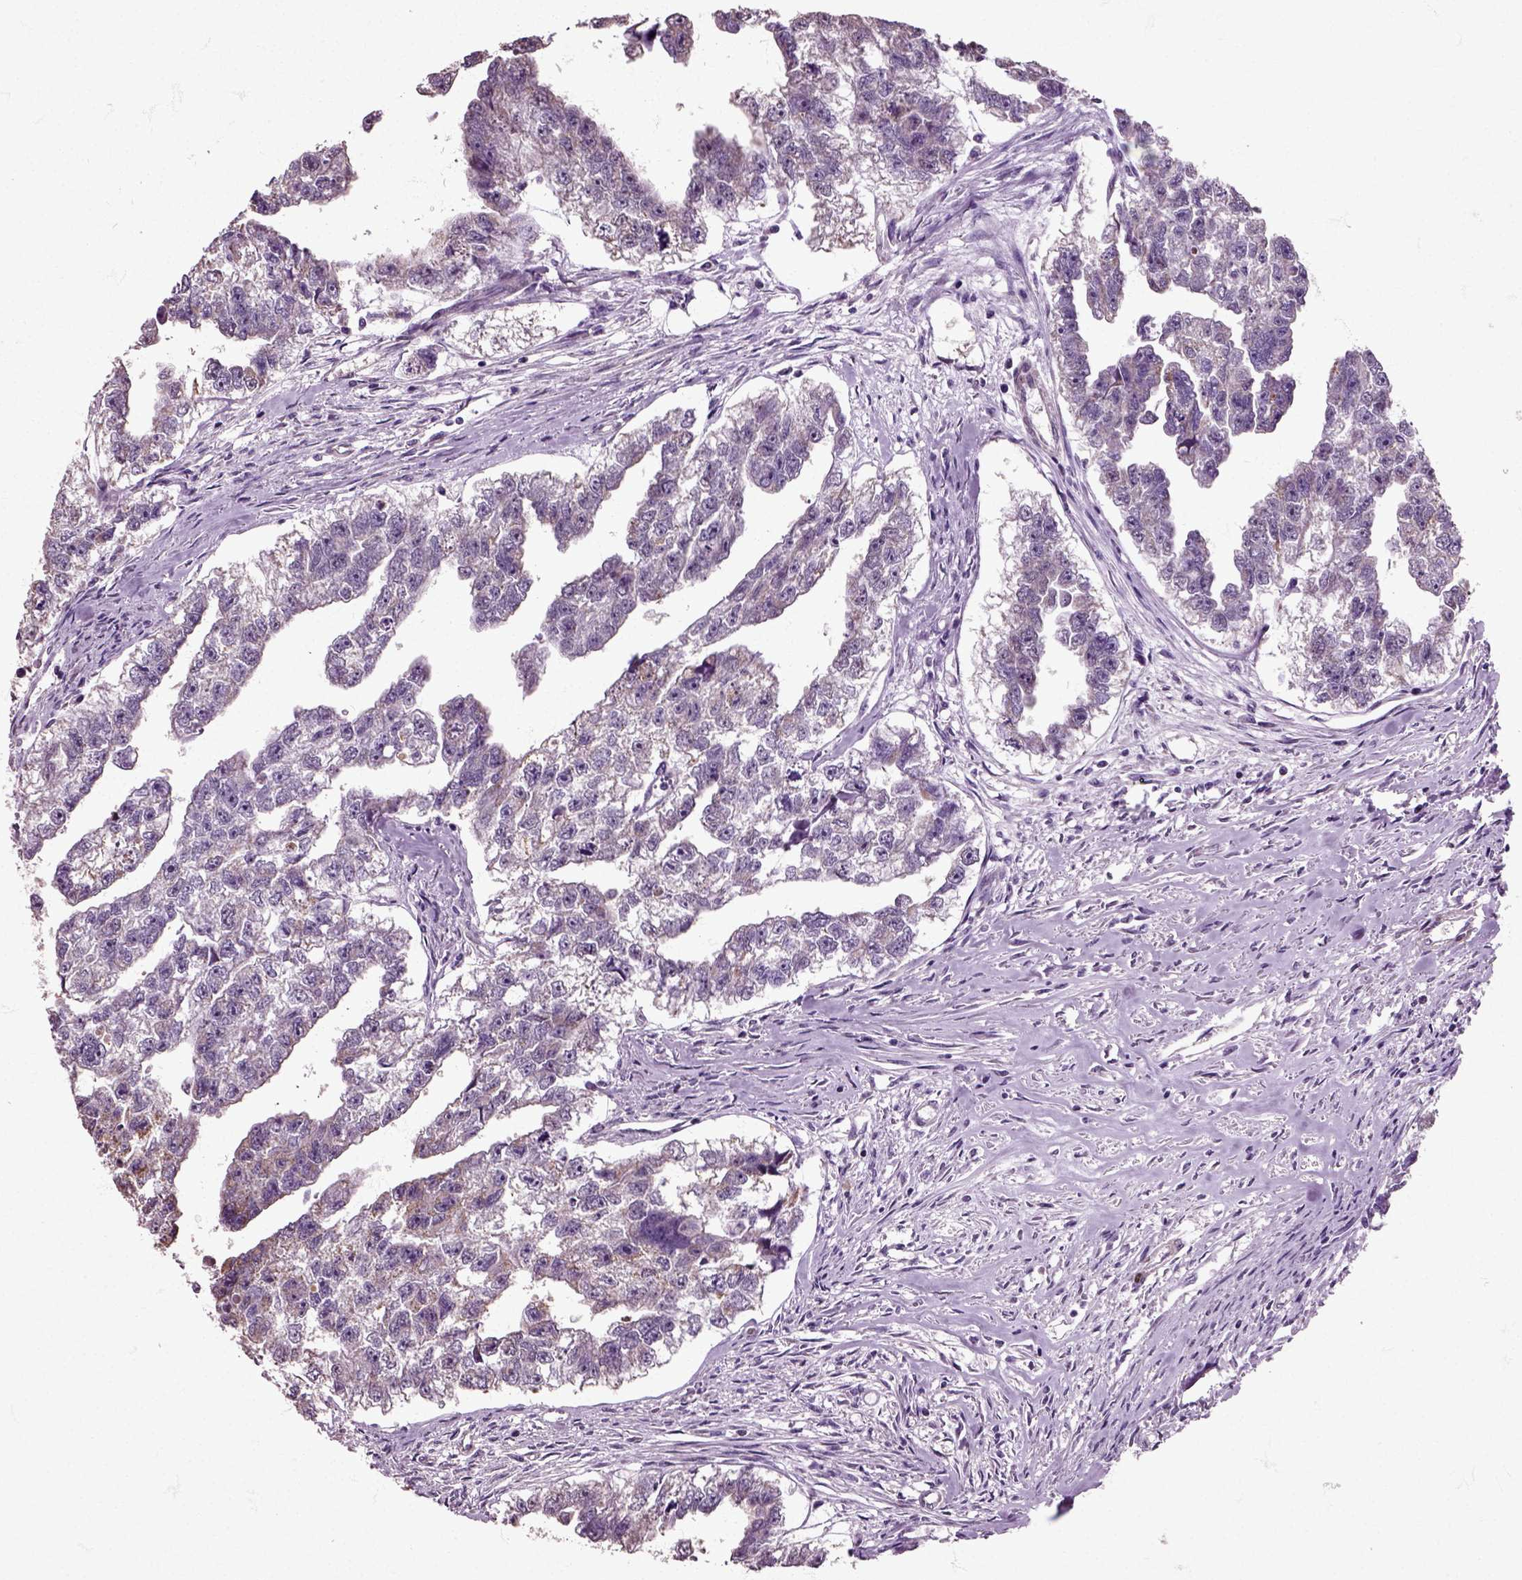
{"staining": {"intensity": "weak", "quantity": "<25%", "location": "cytoplasmic/membranous"}, "tissue": "testis cancer", "cell_type": "Tumor cells", "image_type": "cancer", "snomed": [{"axis": "morphology", "description": "Carcinoma, Embryonal, NOS"}, {"axis": "morphology", "description": "Teratoma, malignant, NOS"}, {"axis": "topography", "description": "Testis"}], "caption": "An IHC micrograph of testis cancer (malignant teratoma) is shown. There is no staining in tumor cells of testis cancer (malignant teratoma). (Immunohistochemistry (ihc), brightfield microscopy, high magnification).", "gene": "HSPA2", "patient": {"sex": "male", "age": 44}}